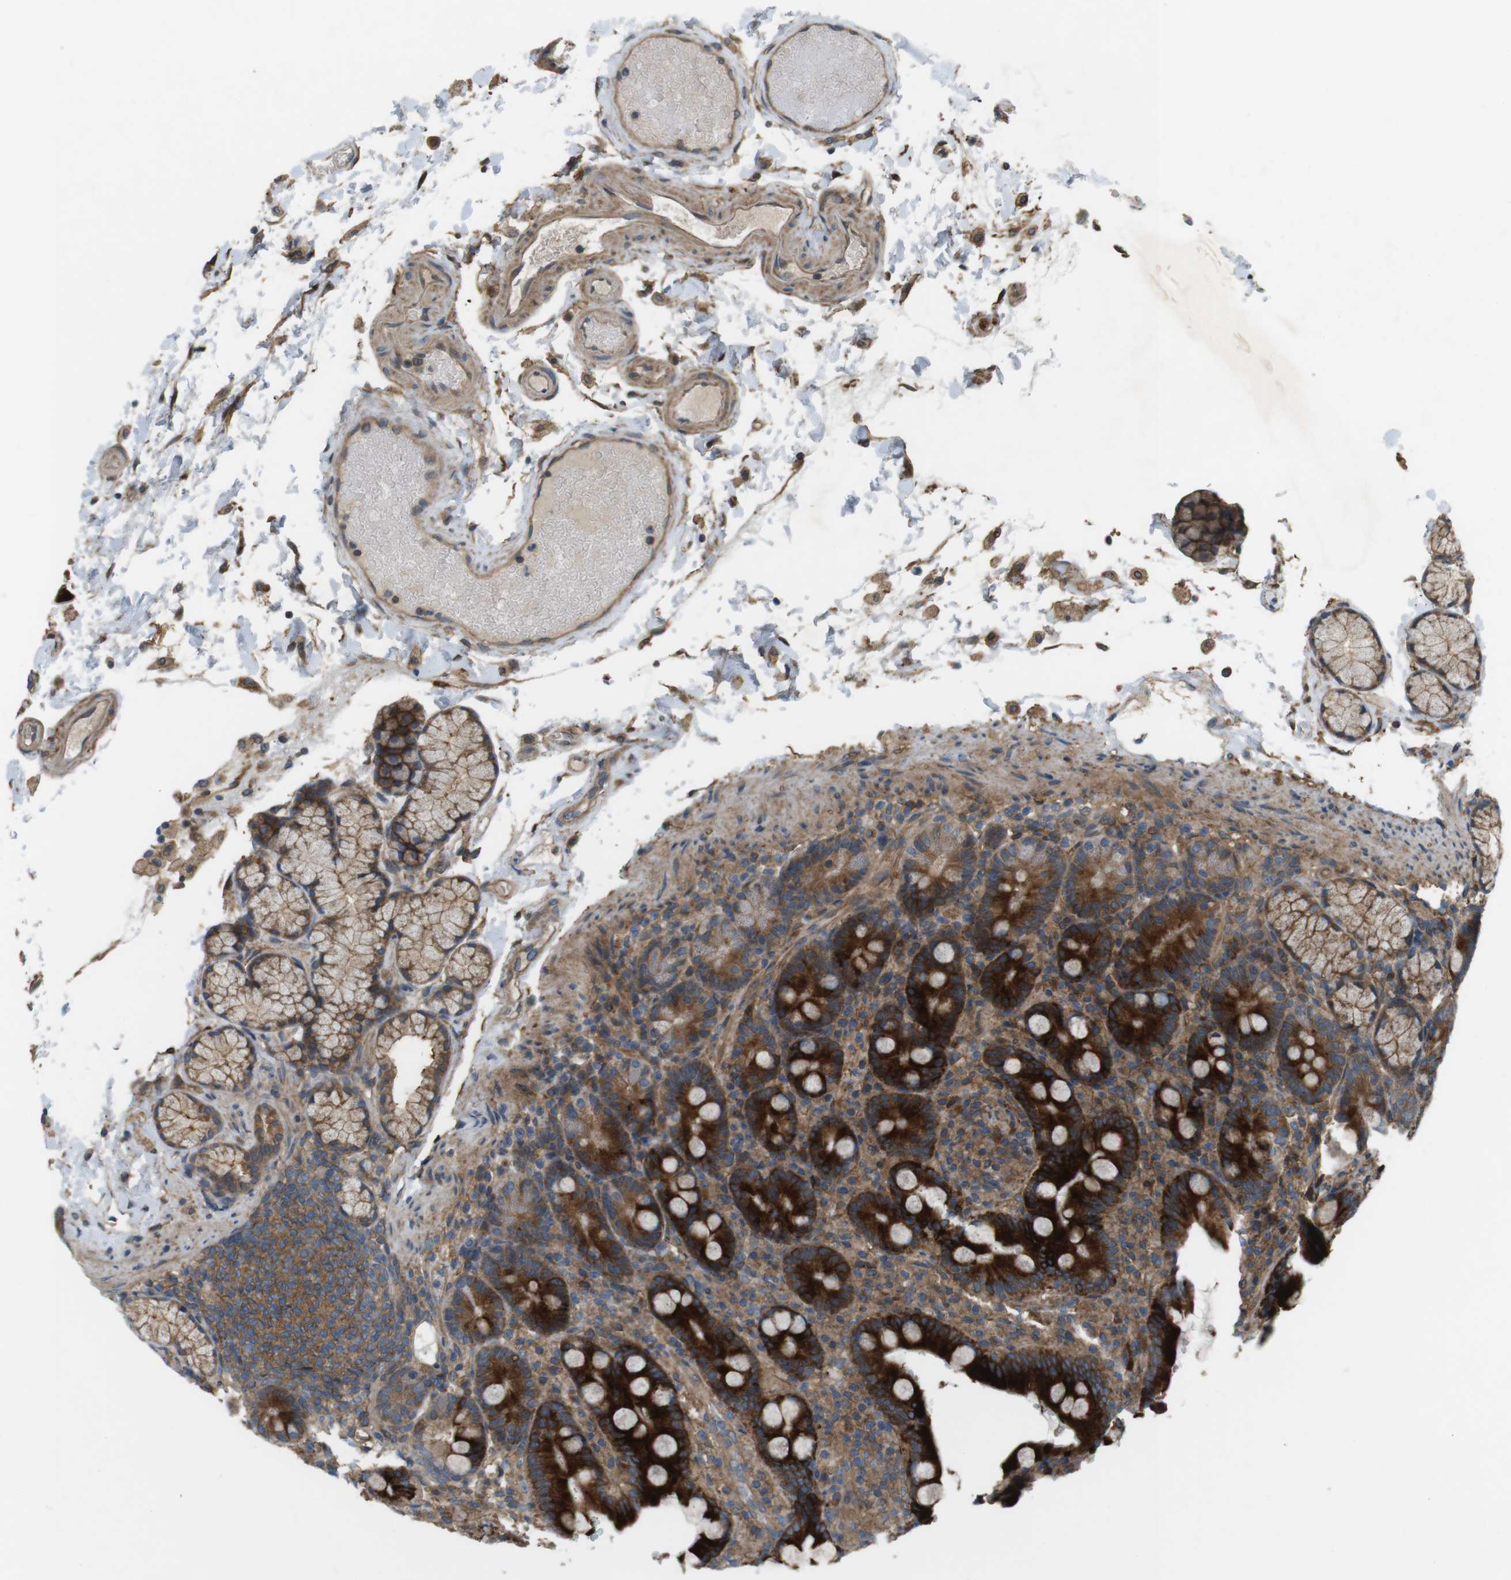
{"staining": {"intensity": "strong", "quantity": ">75%", "location": "cytoplasmic/membranous"}, "tissue": "duodenum", "cell_type": "Glandular cells", "image_type": "normal", "snomed": [{"axis": "morphology", "description": "Normal tissue, NOS"}, {"axis": "topography", "description": "Small intestine, NOS"}], "caption": "An immunohistochemistry micrograph of normal tissue is shown. Protein staining in brown shows strong cytoplasmic/membranous positivity in duodenum within glandular cells. The staining was performed using DAB, with brown indicating positive protein expression. Nuclei are stained blue with hematoxylin.", "gene": "DDAH2", "patient": {"sex": "female", "age": 71}}